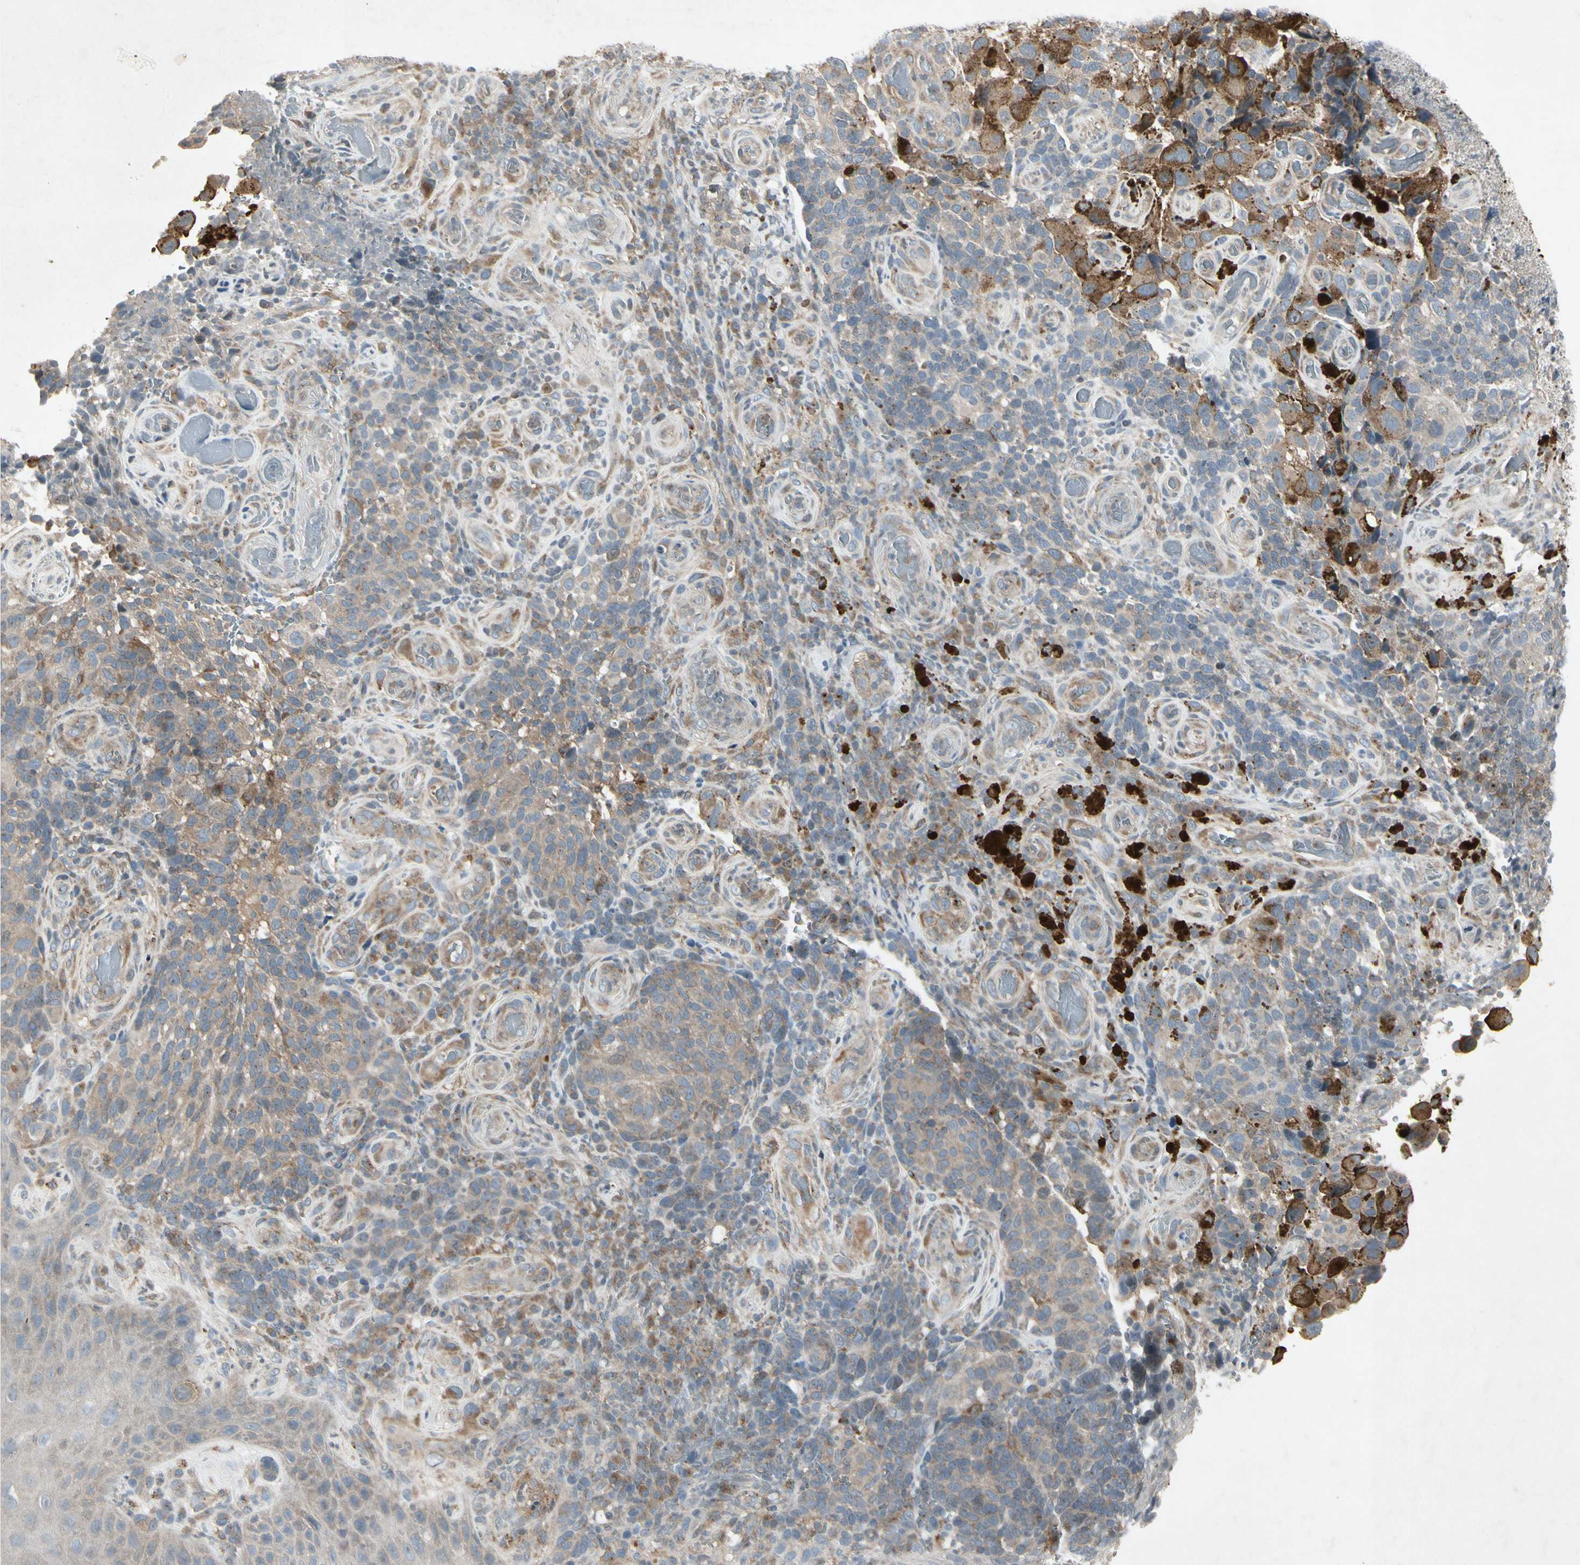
{"staining": {"intensity": "weak", "quantity": ">75%", "location": "cytoplasmic/membranous"}, "tissue": "melanoma", "cell_type": "Tumor cells", "image_type": "cancer", "snomed": [{"axis": "morphology", "description": "Malignant melanoma, NOS"}, {"axis": "topography", "description": "Skin"}], "caption": "Immunohistochemistry photomicrograph of neoplastic tissue: melanoma stained using immunohistochemistry (IHC) exhibits low levels of weak protein expression localized specifically in the cytoplasmic/membranous of tumor cells, appearing as a cytoplasmic/membranous brown color.", "gene": "TEK", "patient": {"sex": "female", "age": 73}}